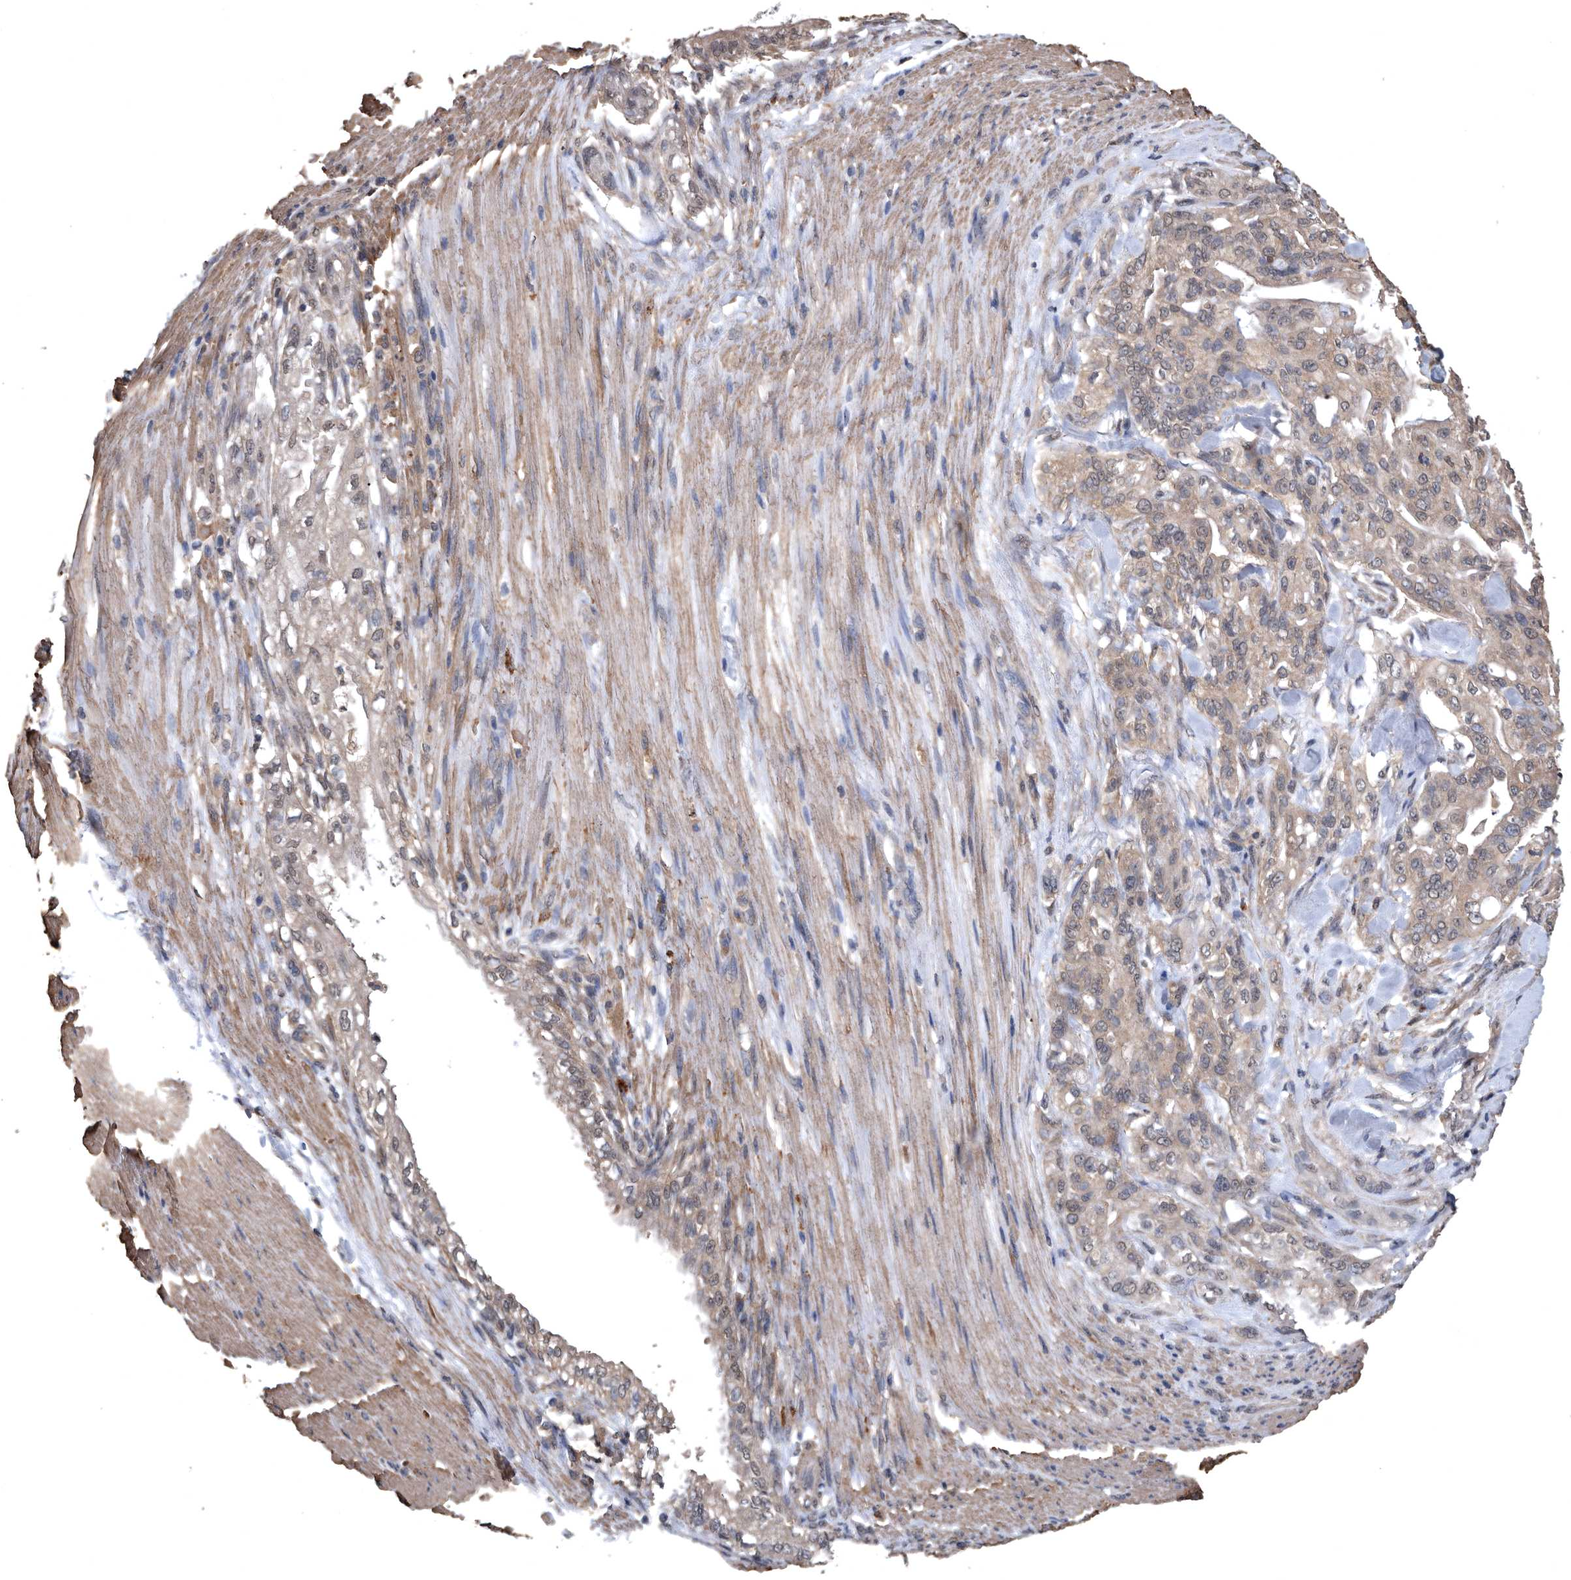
{"staining": {"intensity": "weak", "quantity": "25%-75%", "location": "cytoplasmic/membranous"}, "tissue": "pancreatic cancer", "cell_type": "Tumor cells", "image_type": "cancer", "snomed": [{"axis": "morphology", "description": "Normal tissue, NOS"}, {"axis": "topography", "description": "Pancreas"}], "caption": "About 25%-75% of tumor cells in human pancreatic cancer display weak cytoplasmic/membranous protein expression as visualized by brown immunohistochemical staining.", "gene": "NRBP1", "patient": {"sex": "male", "age": 42}}